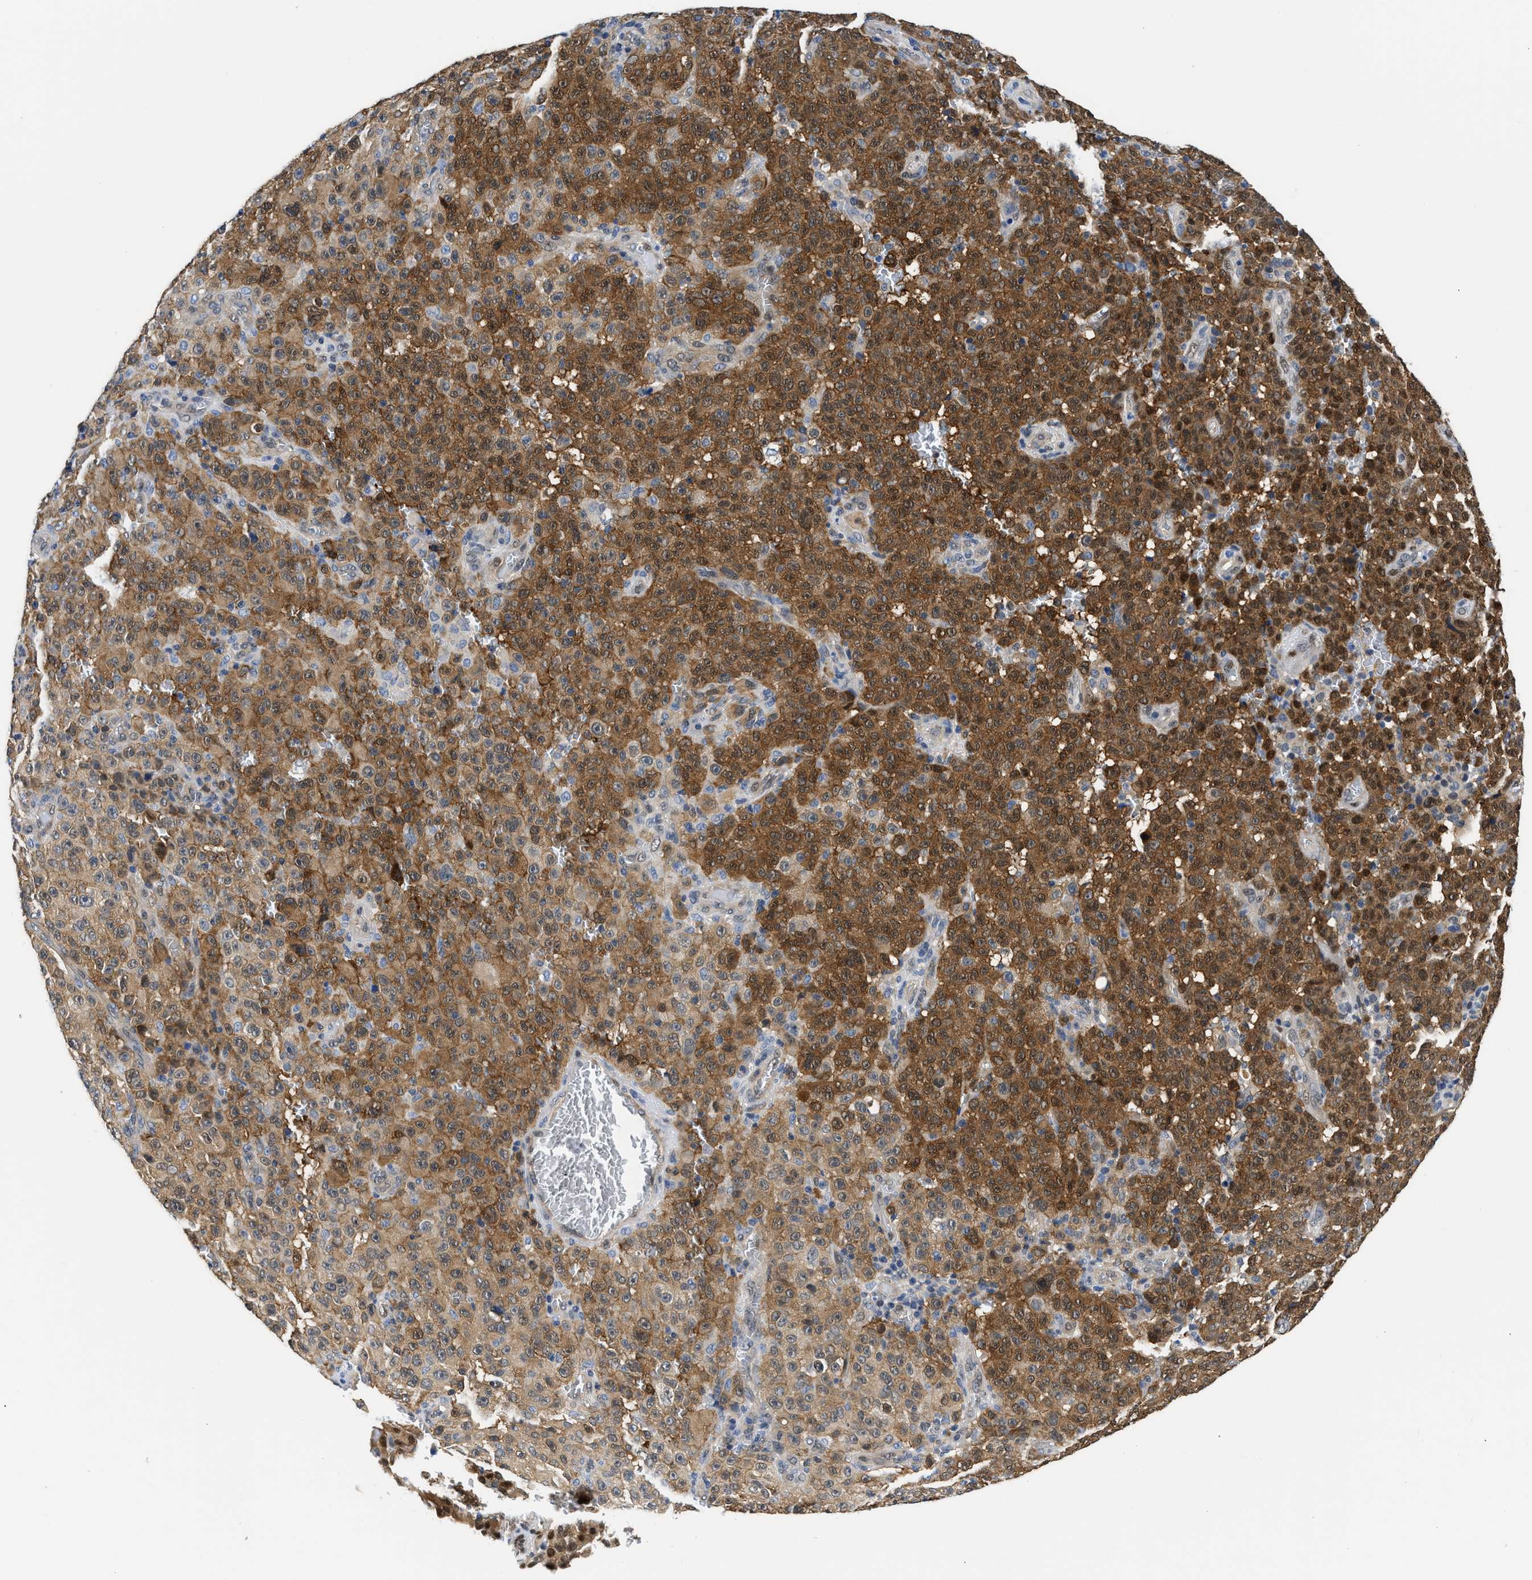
{"staining": {"intensity": "strong", "quantity": ">75%", "location": "cytoplasmic/membranous,nuclear"}, "tissue": "melanoma", "cell_type": "Tumor cells", "image_type": "cancer", "snomed": [{"axis": "morphology", "description": "Malignant melanoma, NOS"}, {"axis": "topography", "description": "Skin"}], "caption": "A photomicrograph of human malignant melanoma stained for a protein displays strong cytoplasmic/membranous and nuclear brown staining in tumor cells. The protein of interest is shown in brown color, while the nuclei are stained blue.", "gene": "XPO5", "patient": {"sex": "female", "age": 82}}